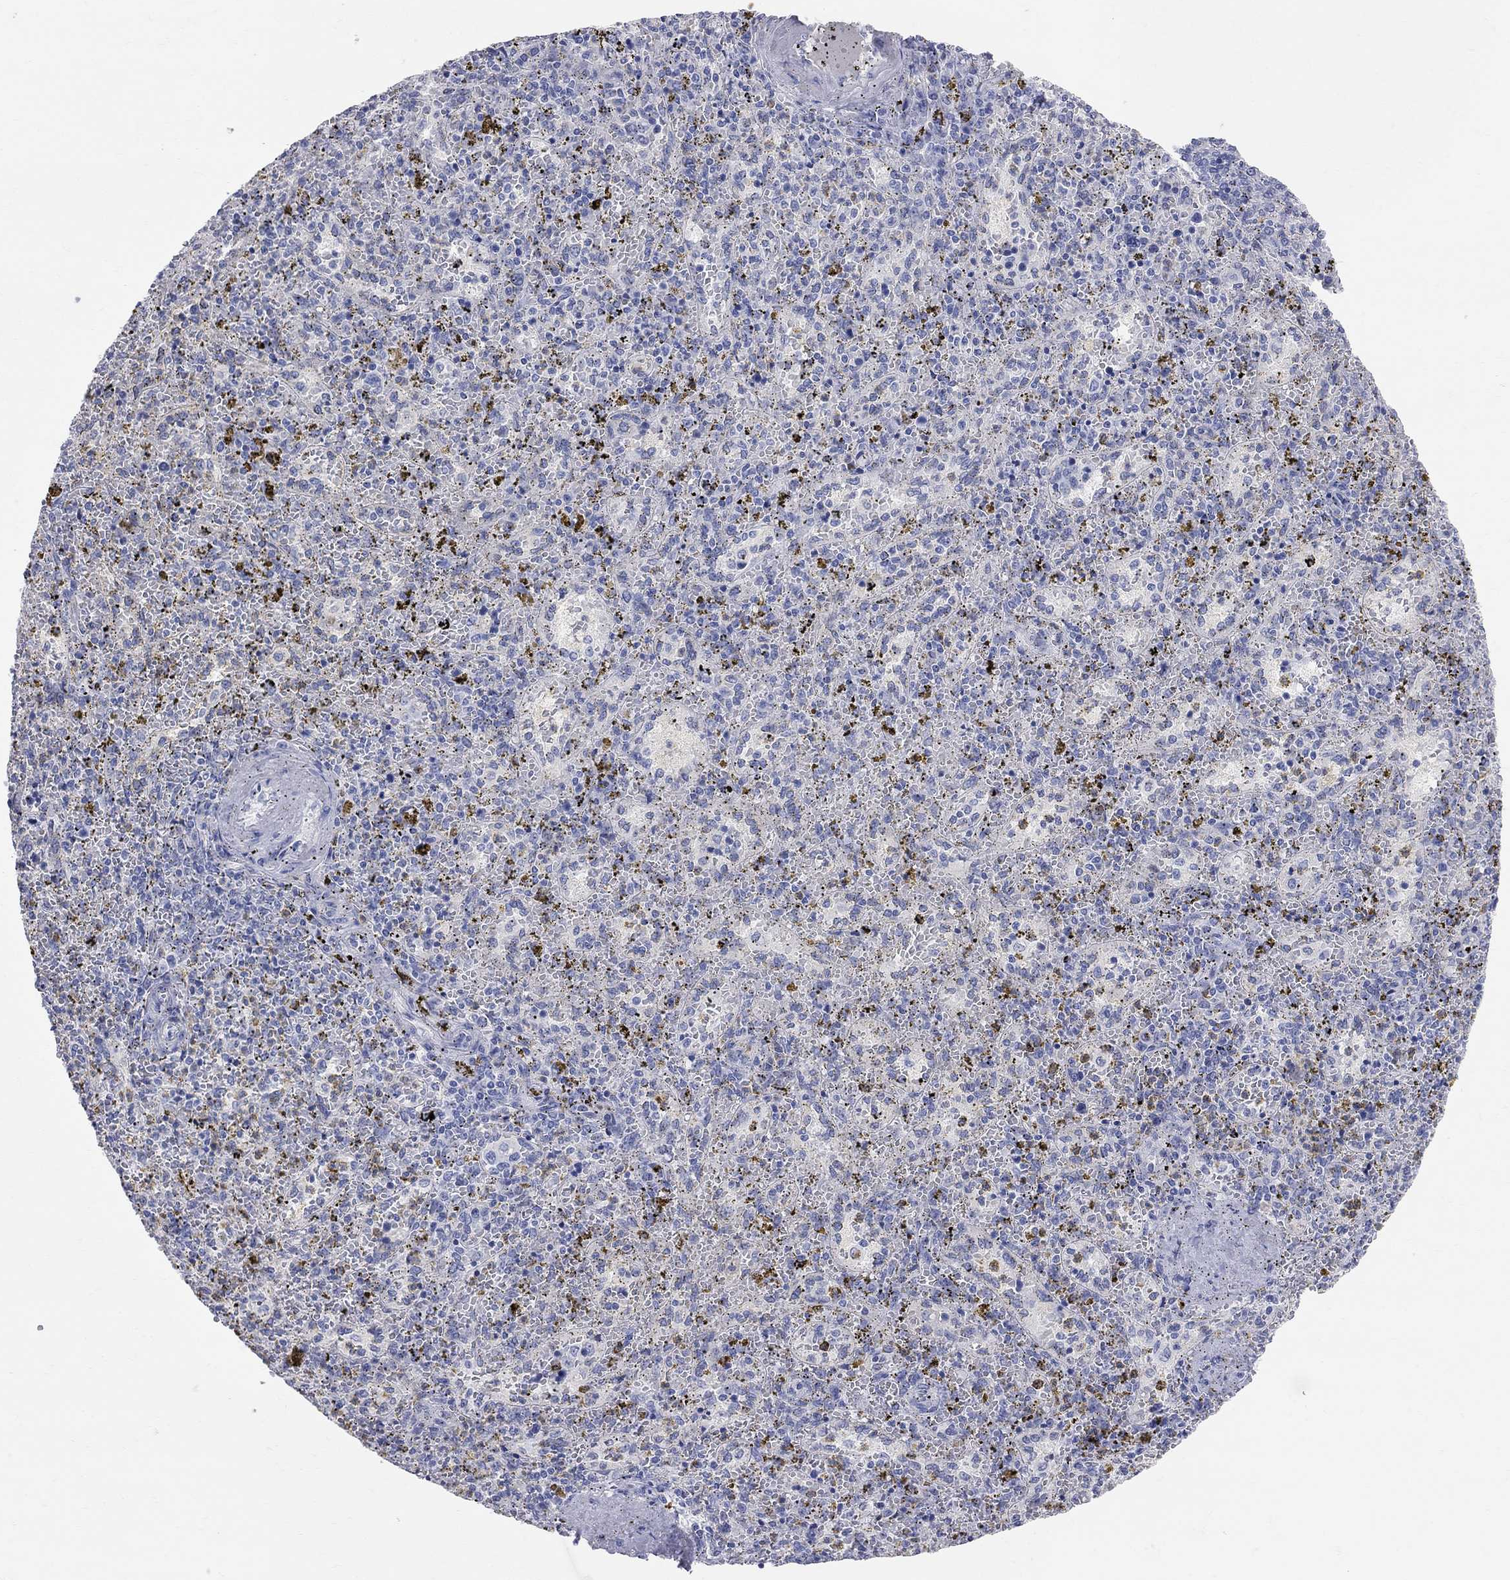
{"staining": {"intensity": "weak", "quantity": "<25%", "location": "cytoplasmic/membranous"}, "tissue": "spleen", "cell_type": "Cells in red pulp", "image_type": "normal", "snomed": [{"axis": "morphology", "description": "Normal tissue, NOS"}, {"axis": "topography", "description": "Spleen"}], "caption": "The photomicrograph demonstrates no significant staining in cells in red pulp of spleen. Nuclei are stained in blue.", "gene": "AOX1", "patient": {"sex": "female", "age": 50}}